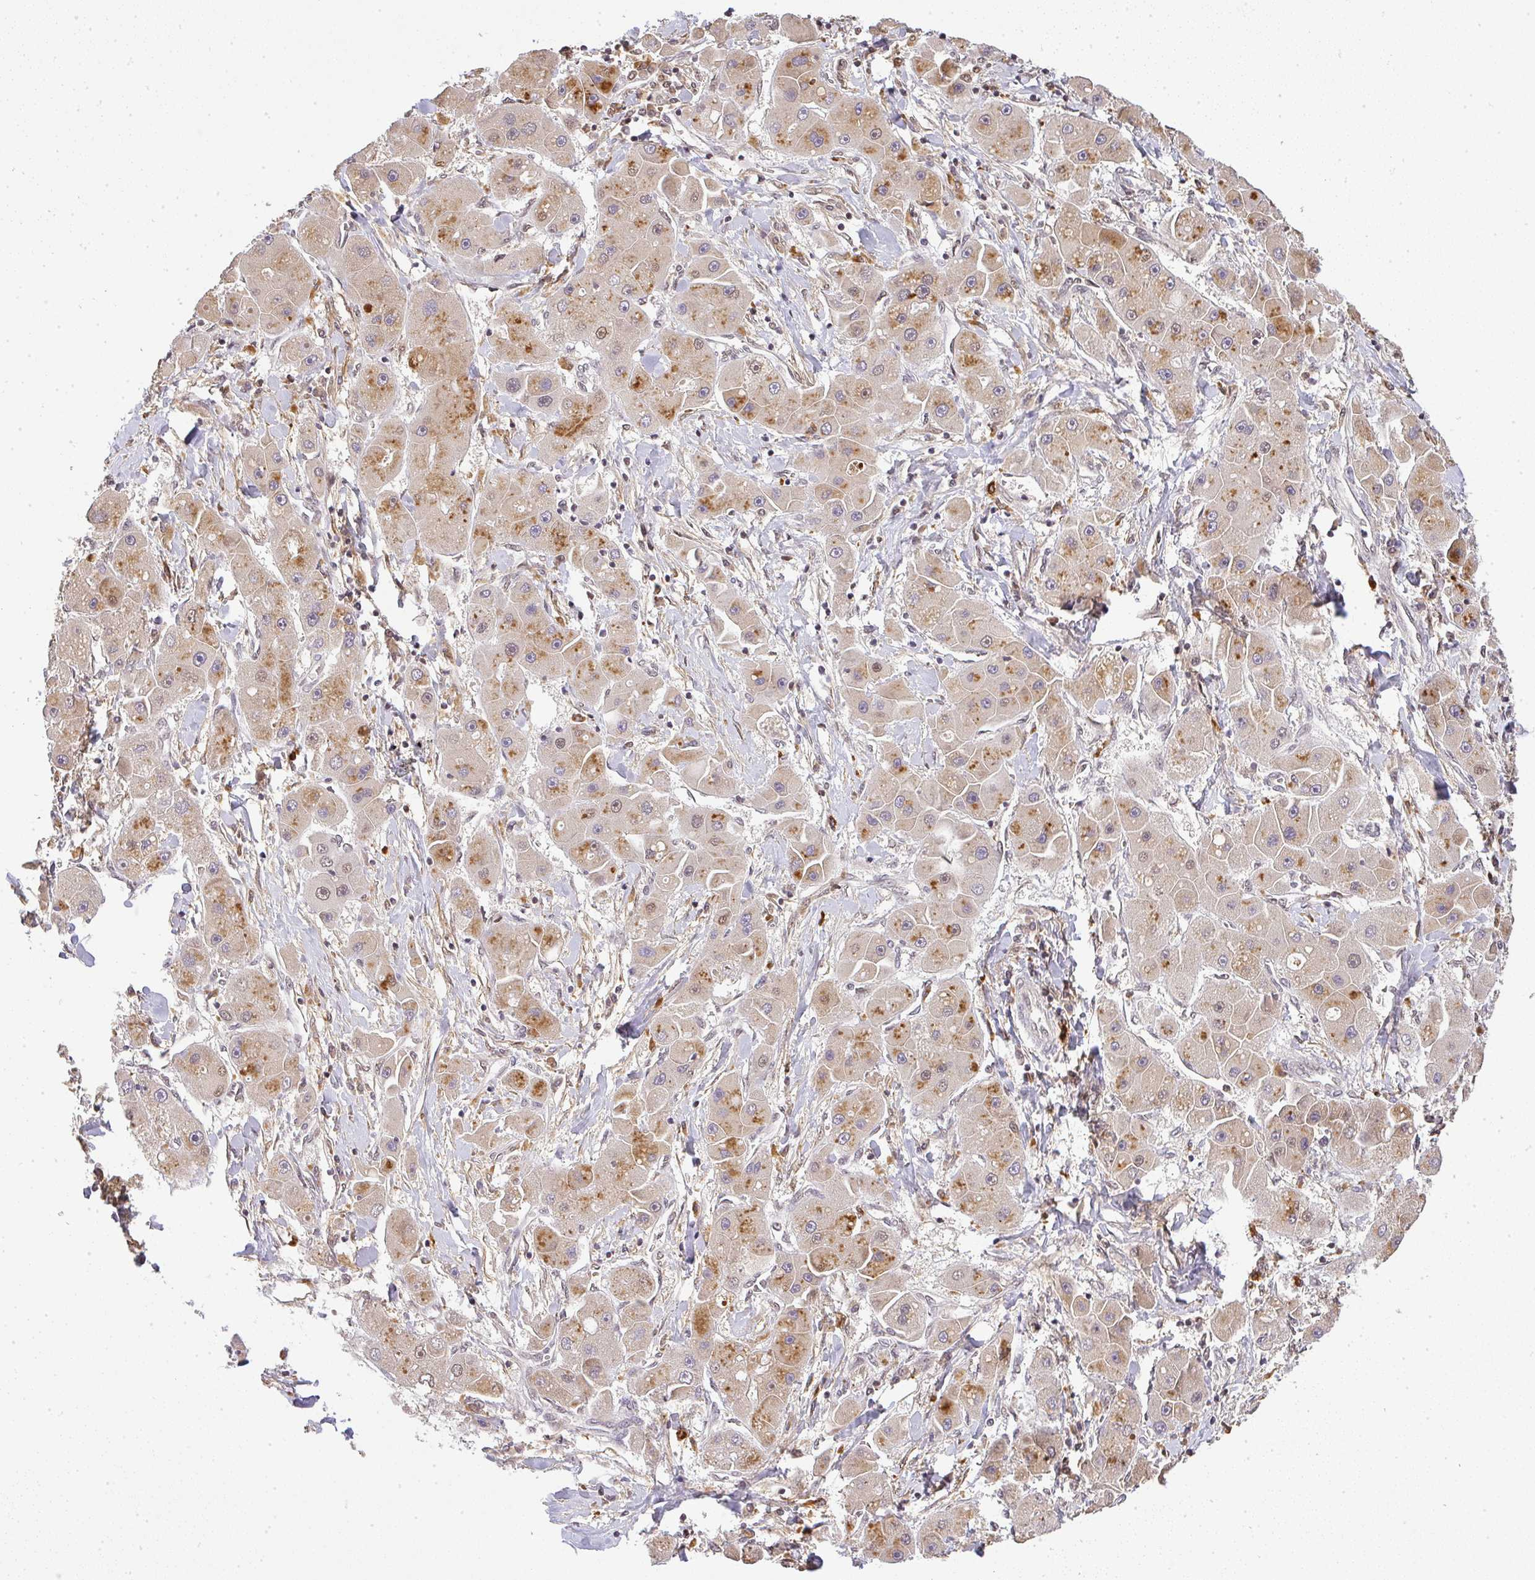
{"staining": {"intensity": "moderate", "quantity": "25%-75%", "location": "cytoplasmic/membranous"}, "tissue": "liver cancer", "cell_type": "Tumor cells", "image_type": "cancer", "snomed": [{"axis": "morphology", "description": "Carcinoma, Hepatocellular, NOS"}, {"axis": "topography", "description": "Liver"}], "caption": "IHC image of neoplastic tissue: hepatocellular carcinoma (liver) stained using immunohistochemistry exhibits medium levels of moderate protein expression localized specifically in the cytoplasmic/membranous of tumor cells, appearing as a cytoplasmic/membranous brown color.", "gene": "FAM153A", "patient": {"sex": "male", "age": 24}}